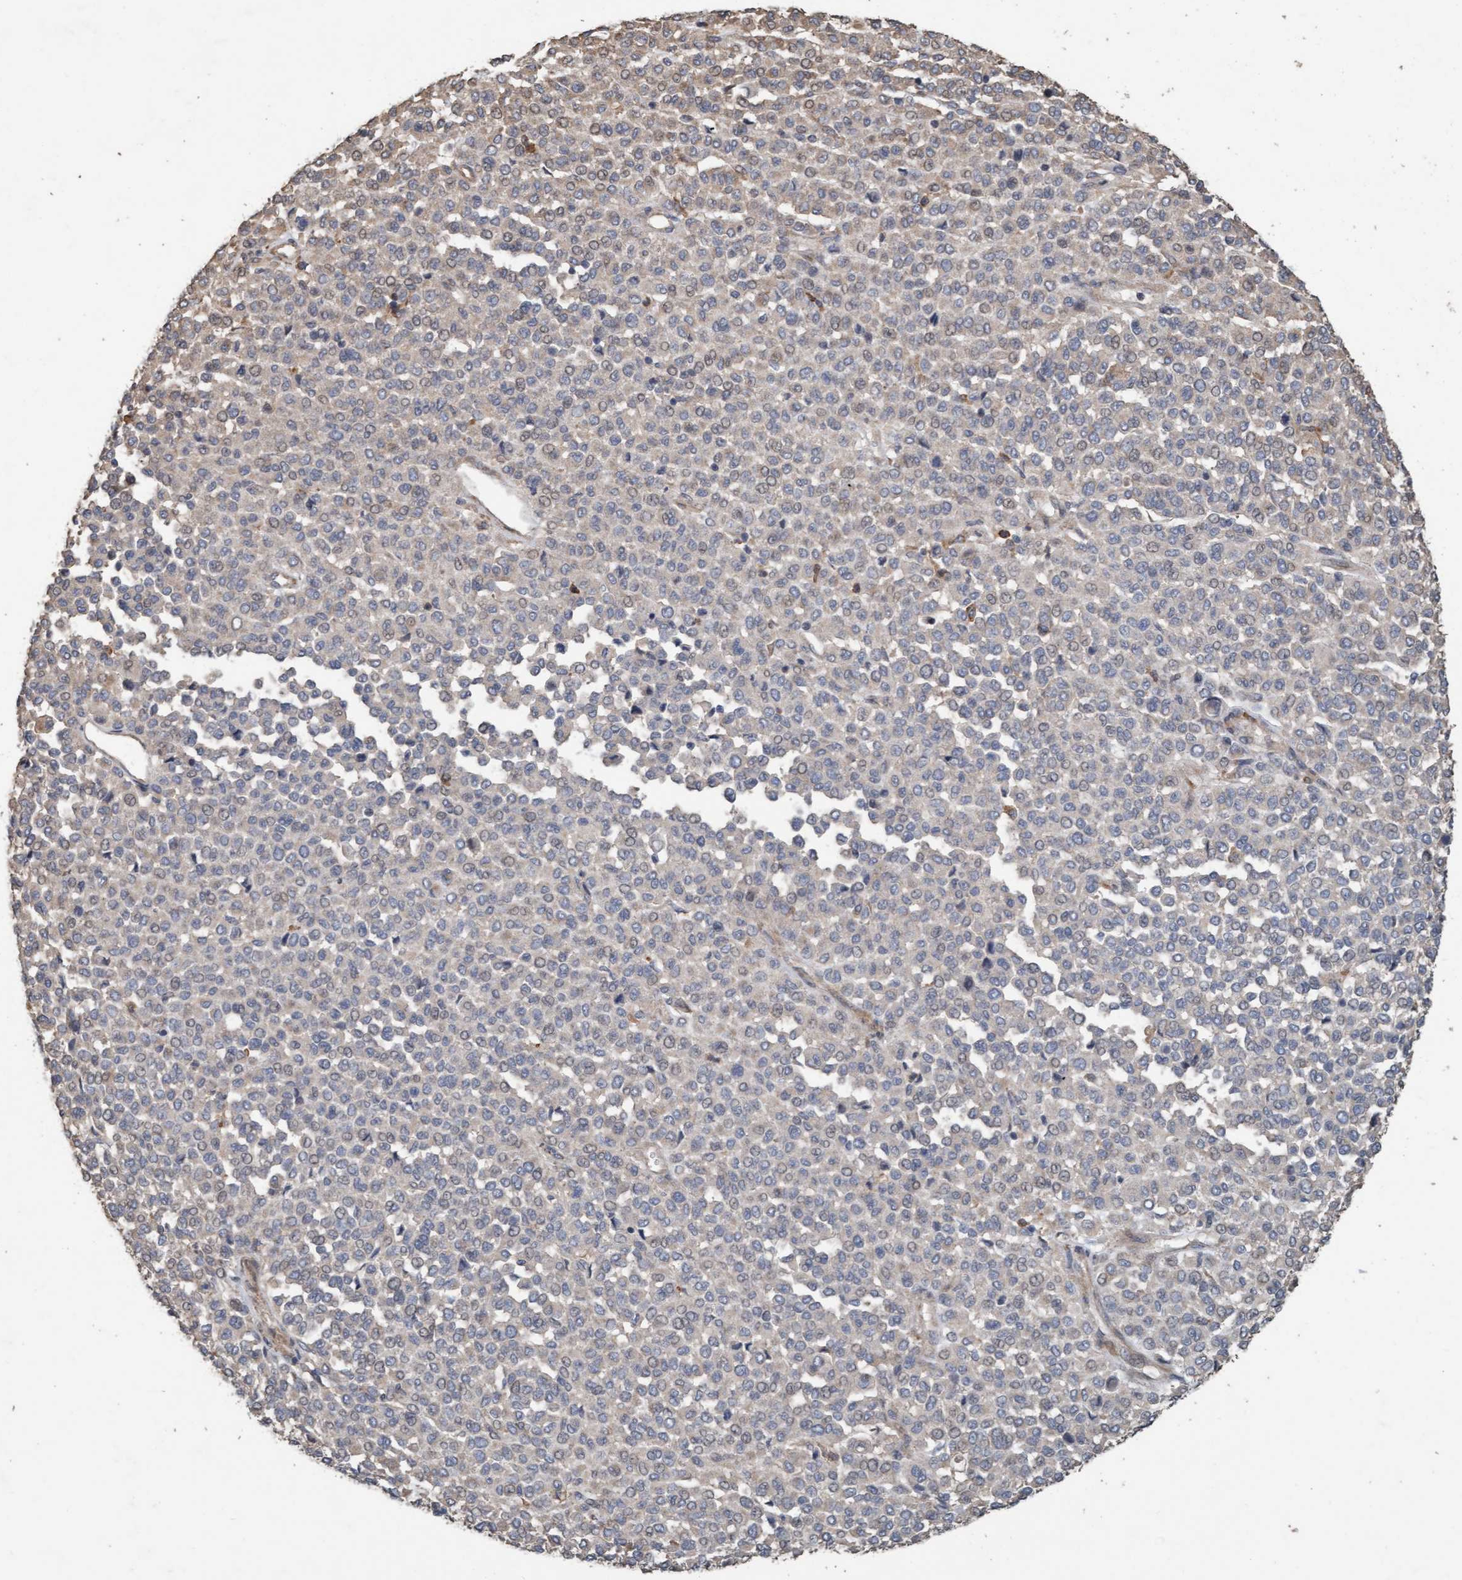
{"staining": {"intensity": "weak", "quantity": "<25%", "location": "cytoplasmic/membranous"}, "tissue": "melanoma", "cell_type": "Tumor cells", "image_type": "cancer", "snomed": [{"axis": "morphology", "description": "Malignant melanoma, Metastatic site"}, {"axis": "topography", "description": "Pancreas"}], "caption": "DAB immunohistochemical staining of melanoma exhibits no significant positivity in tumor cells. Nuclei are stained in blue.", "gene": "LONRF1", "patient": {"sex": "female", "age": 30}}